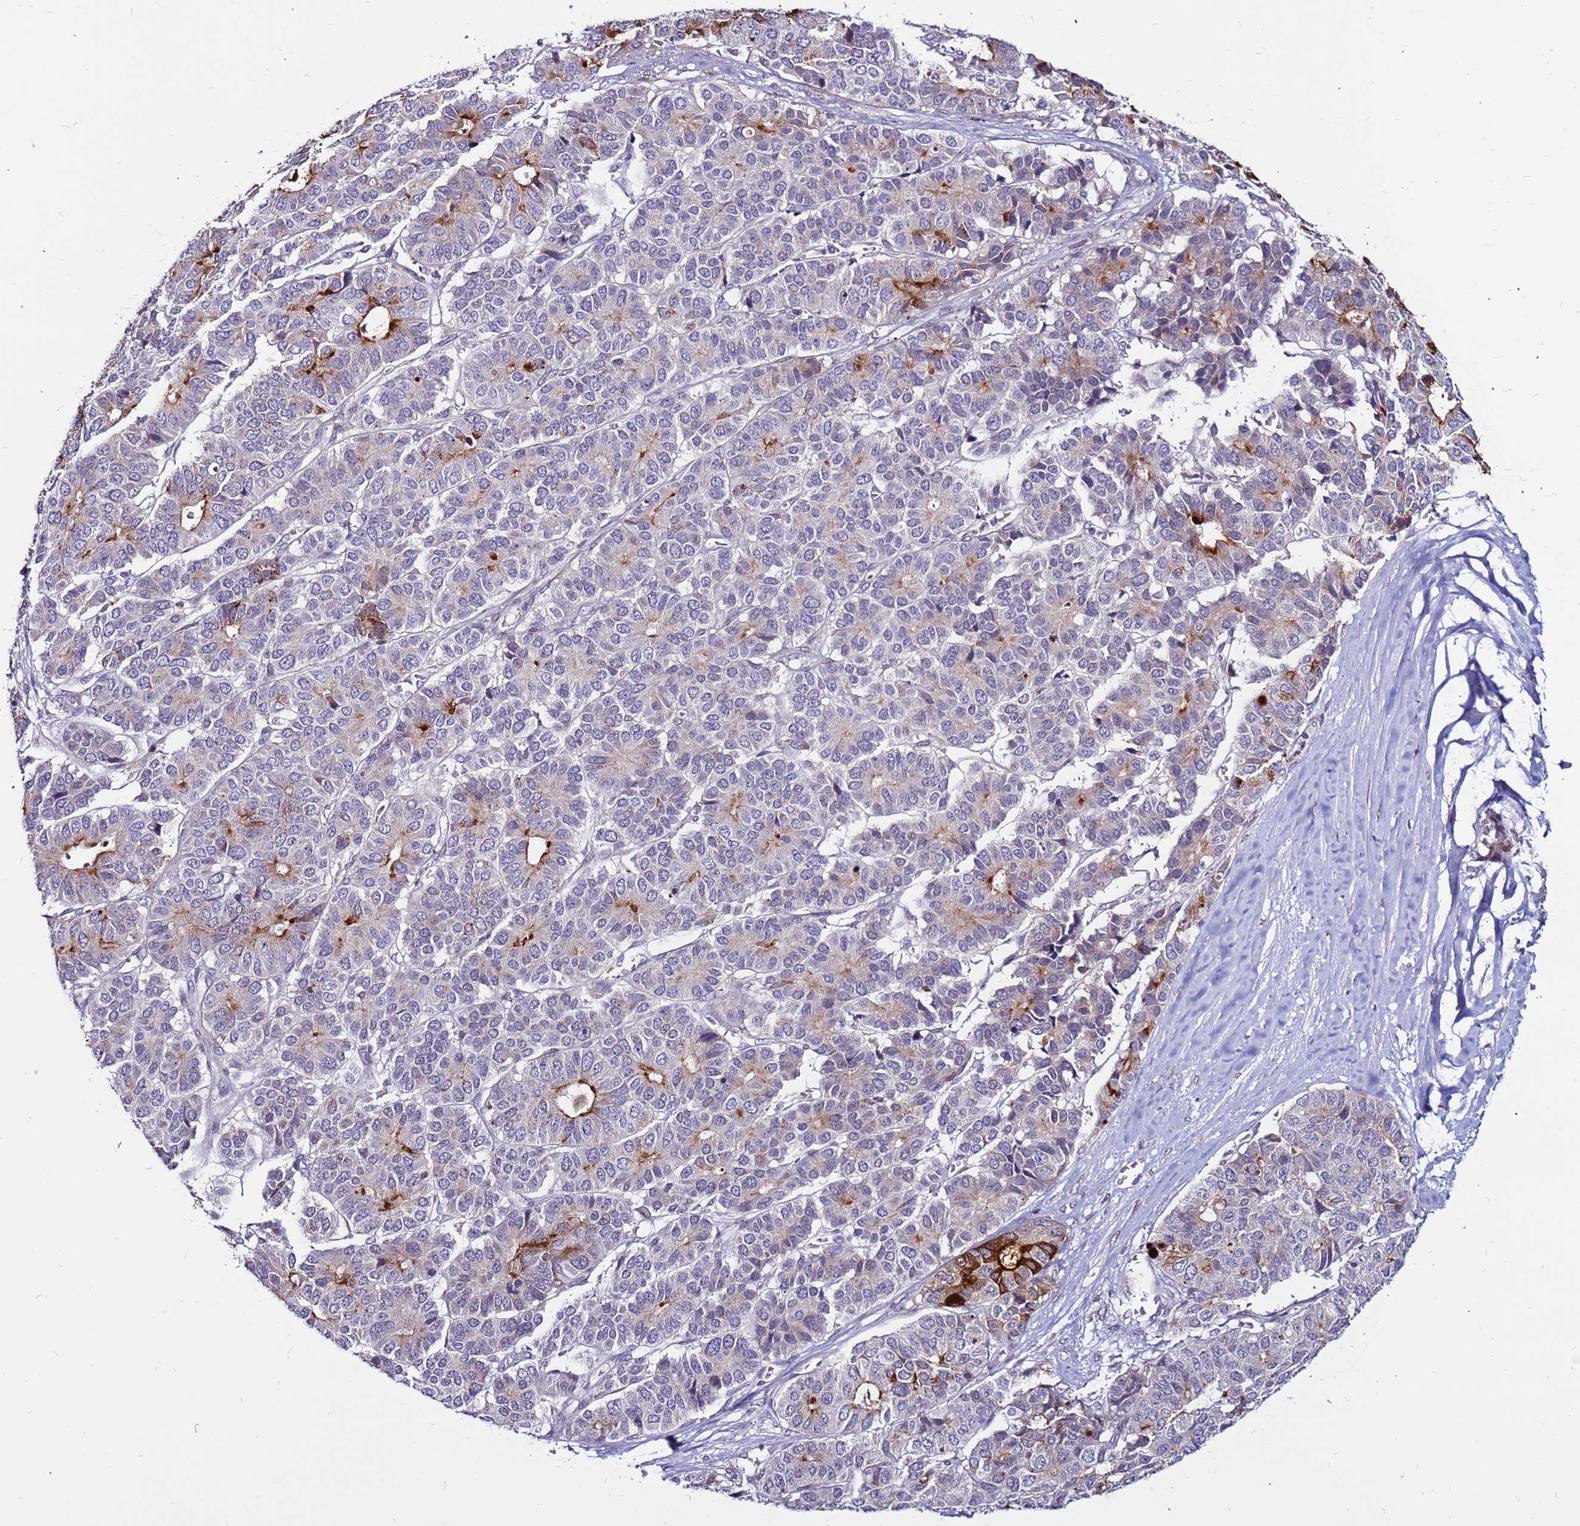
{"staining": {"intensity": "strong", "quantity": "<25%", "location": "cytoplasmic/membranous"}, "tissue": "pancreatic cancer", "cell_type": "Tumor cells", "image_type": "cancer", "snomed": [{"axis": "morphology", "description": "Adenocarcinoma, NOS"}, {"axis": "topography", "description": "Pancreas"}], "caption": "Strong cytoplasmic/membranous expression for a protein is seen in about <25% of tumor cells of pancreatic cancer (adenocarcinoma) using immunohistochemistry.", "gene": "CCDC71", "patient": {"sex": "male", "age": 50}}